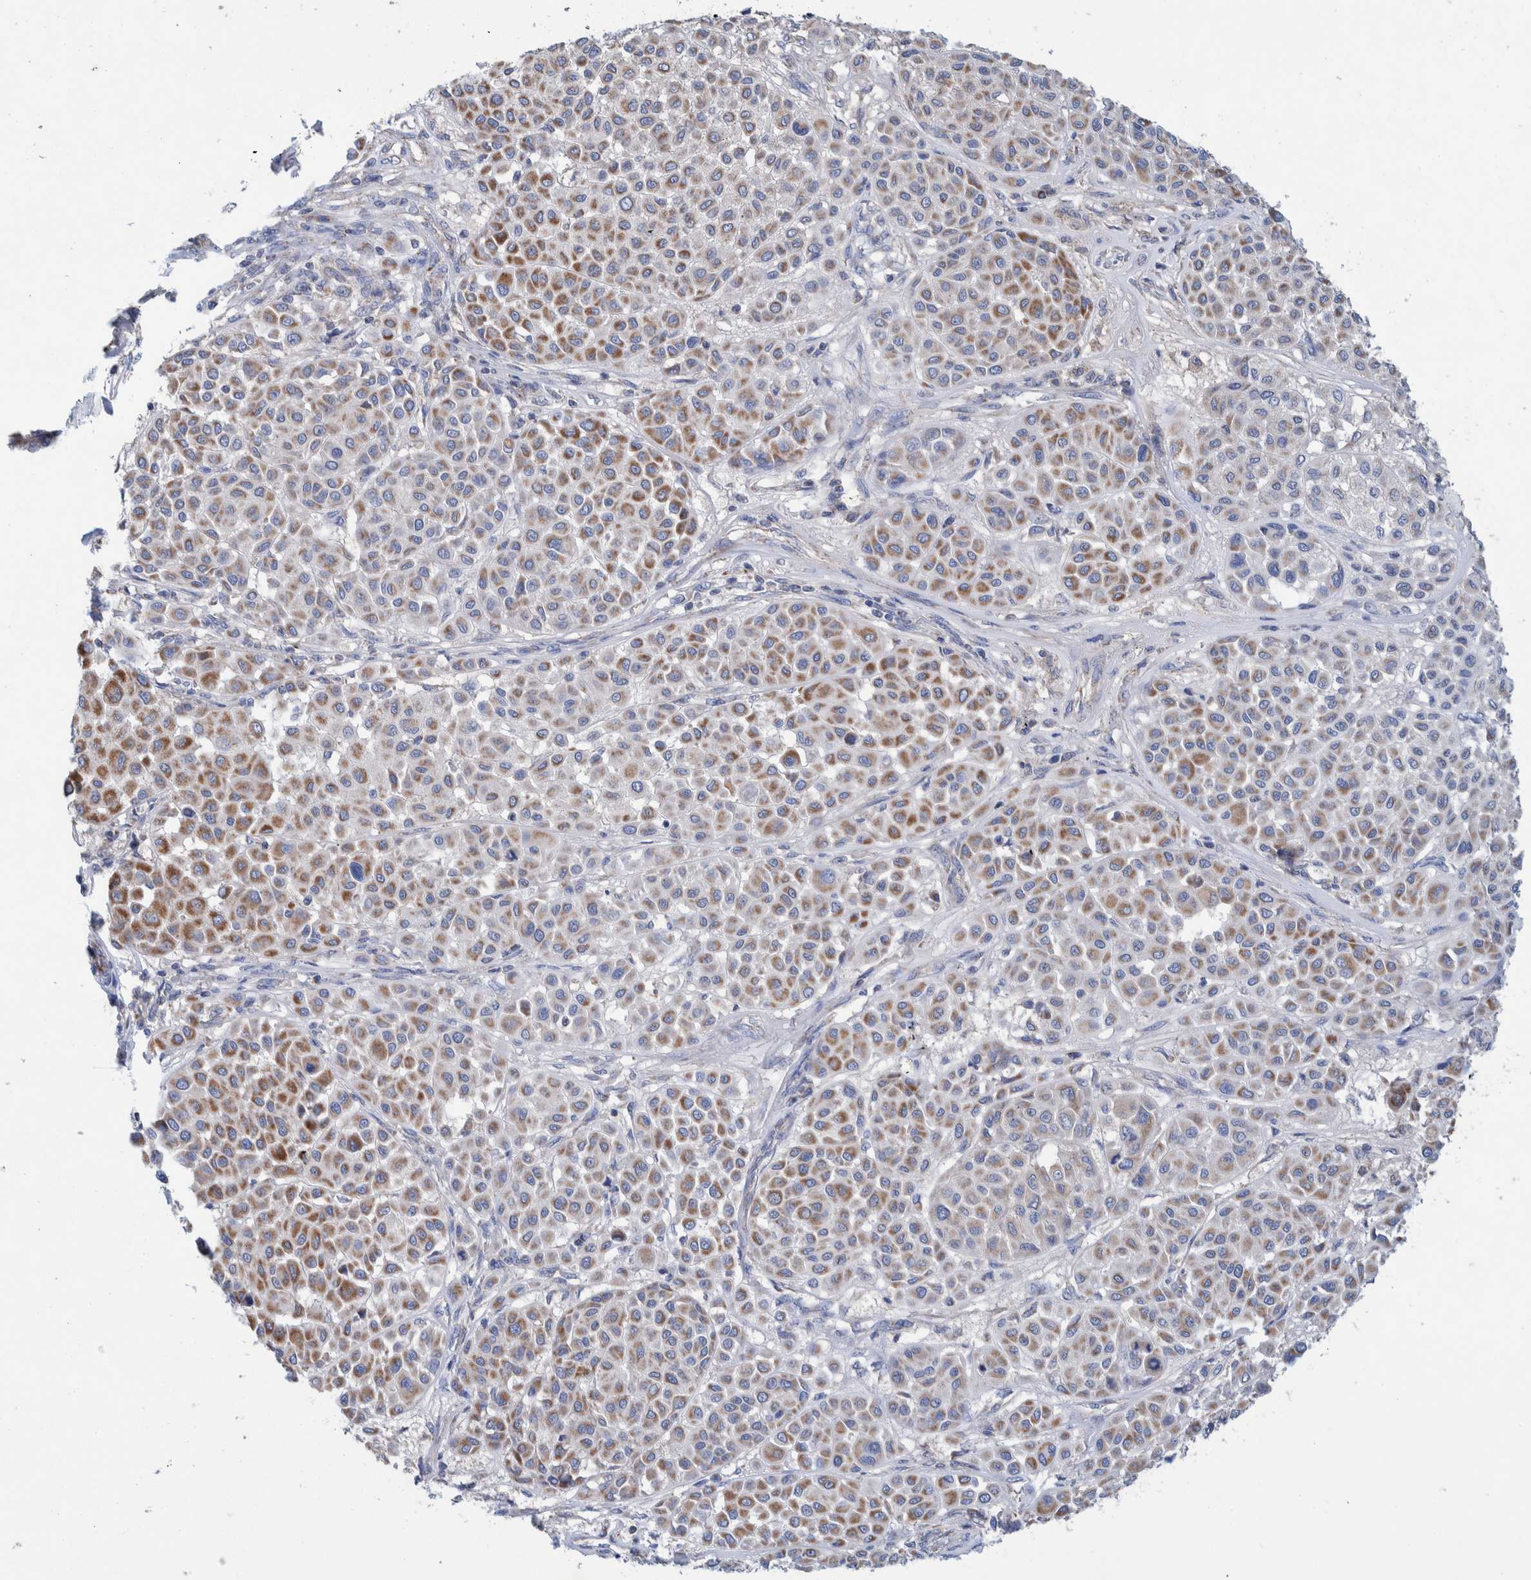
{"staining": {"intensity": "moderate", "quantity": ">75%", "location": "cytoplasmic/membranous"}, "tissue": "melanoma", "cell_type": "Tumor cells", "image_type": "cancer", "snomed": [{"axis": "morphology", "description": "Malignant melanoma, Metastatic site"}, {"axis": "topography", "description": "Soft tissue"}], "caption": "Melanoma tissue displays moderate cytoplasmic/membranous staining in about >75% of tumor cells, visualized by immunohistochemistry.", "gene": "DECR1", "patient": {"sex": "male", "age": 41}}